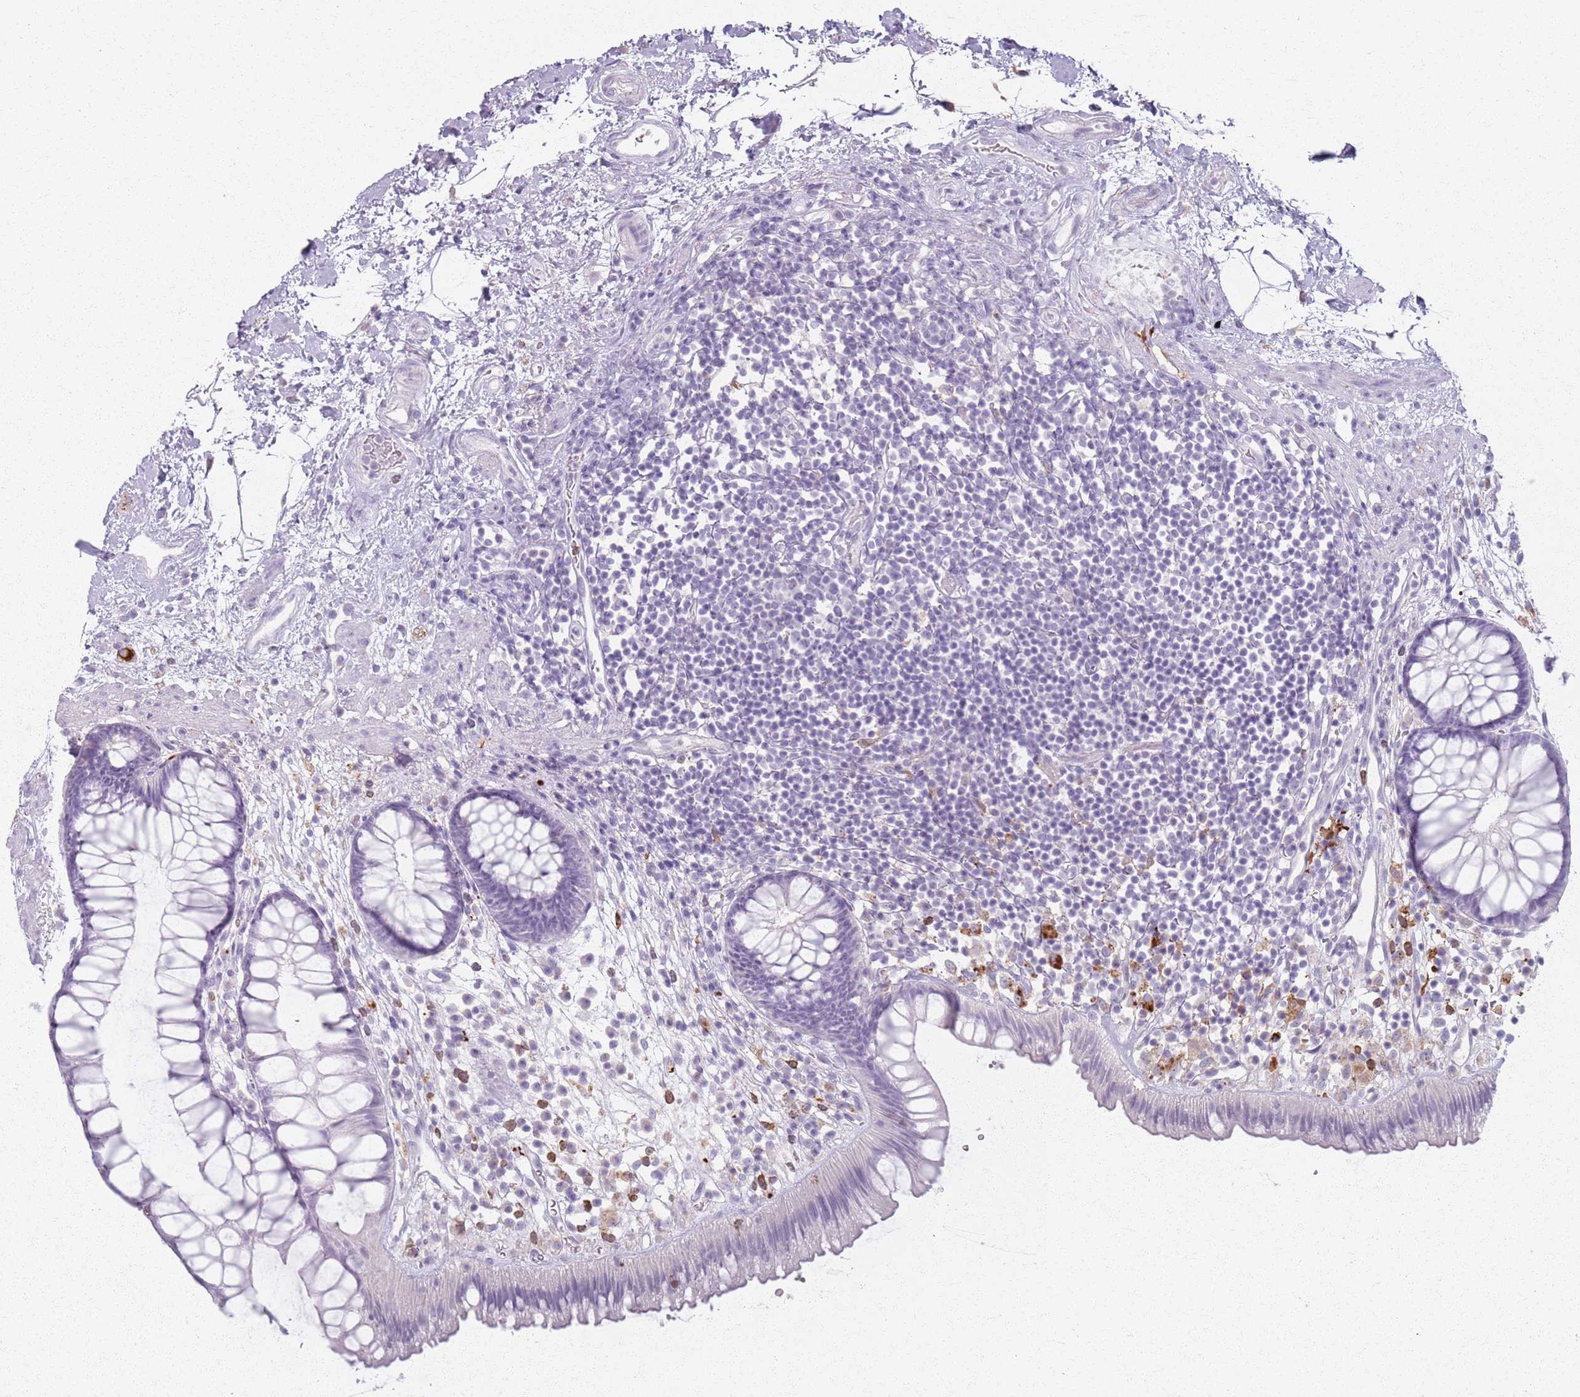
{"staining": {"intensity": "negative", "quantity": "none", "location": "none"}, "tissue": "rectum", "cell_type": "Glandular cells", "image_type": "normal", "snomed": [{"axis": "morphology", "description": "Normal tissue, NOS"}, {"axis": "topography", "description": "Rectum"}], "caption": "A high-resolution image shows immunohistochemistry (IHC) staining of unremarkable rectum, which demonstrates no significant positivity in glandular cells.", "gene": "GDPGP1", "patient": {"sex": "male", "age": 51}}